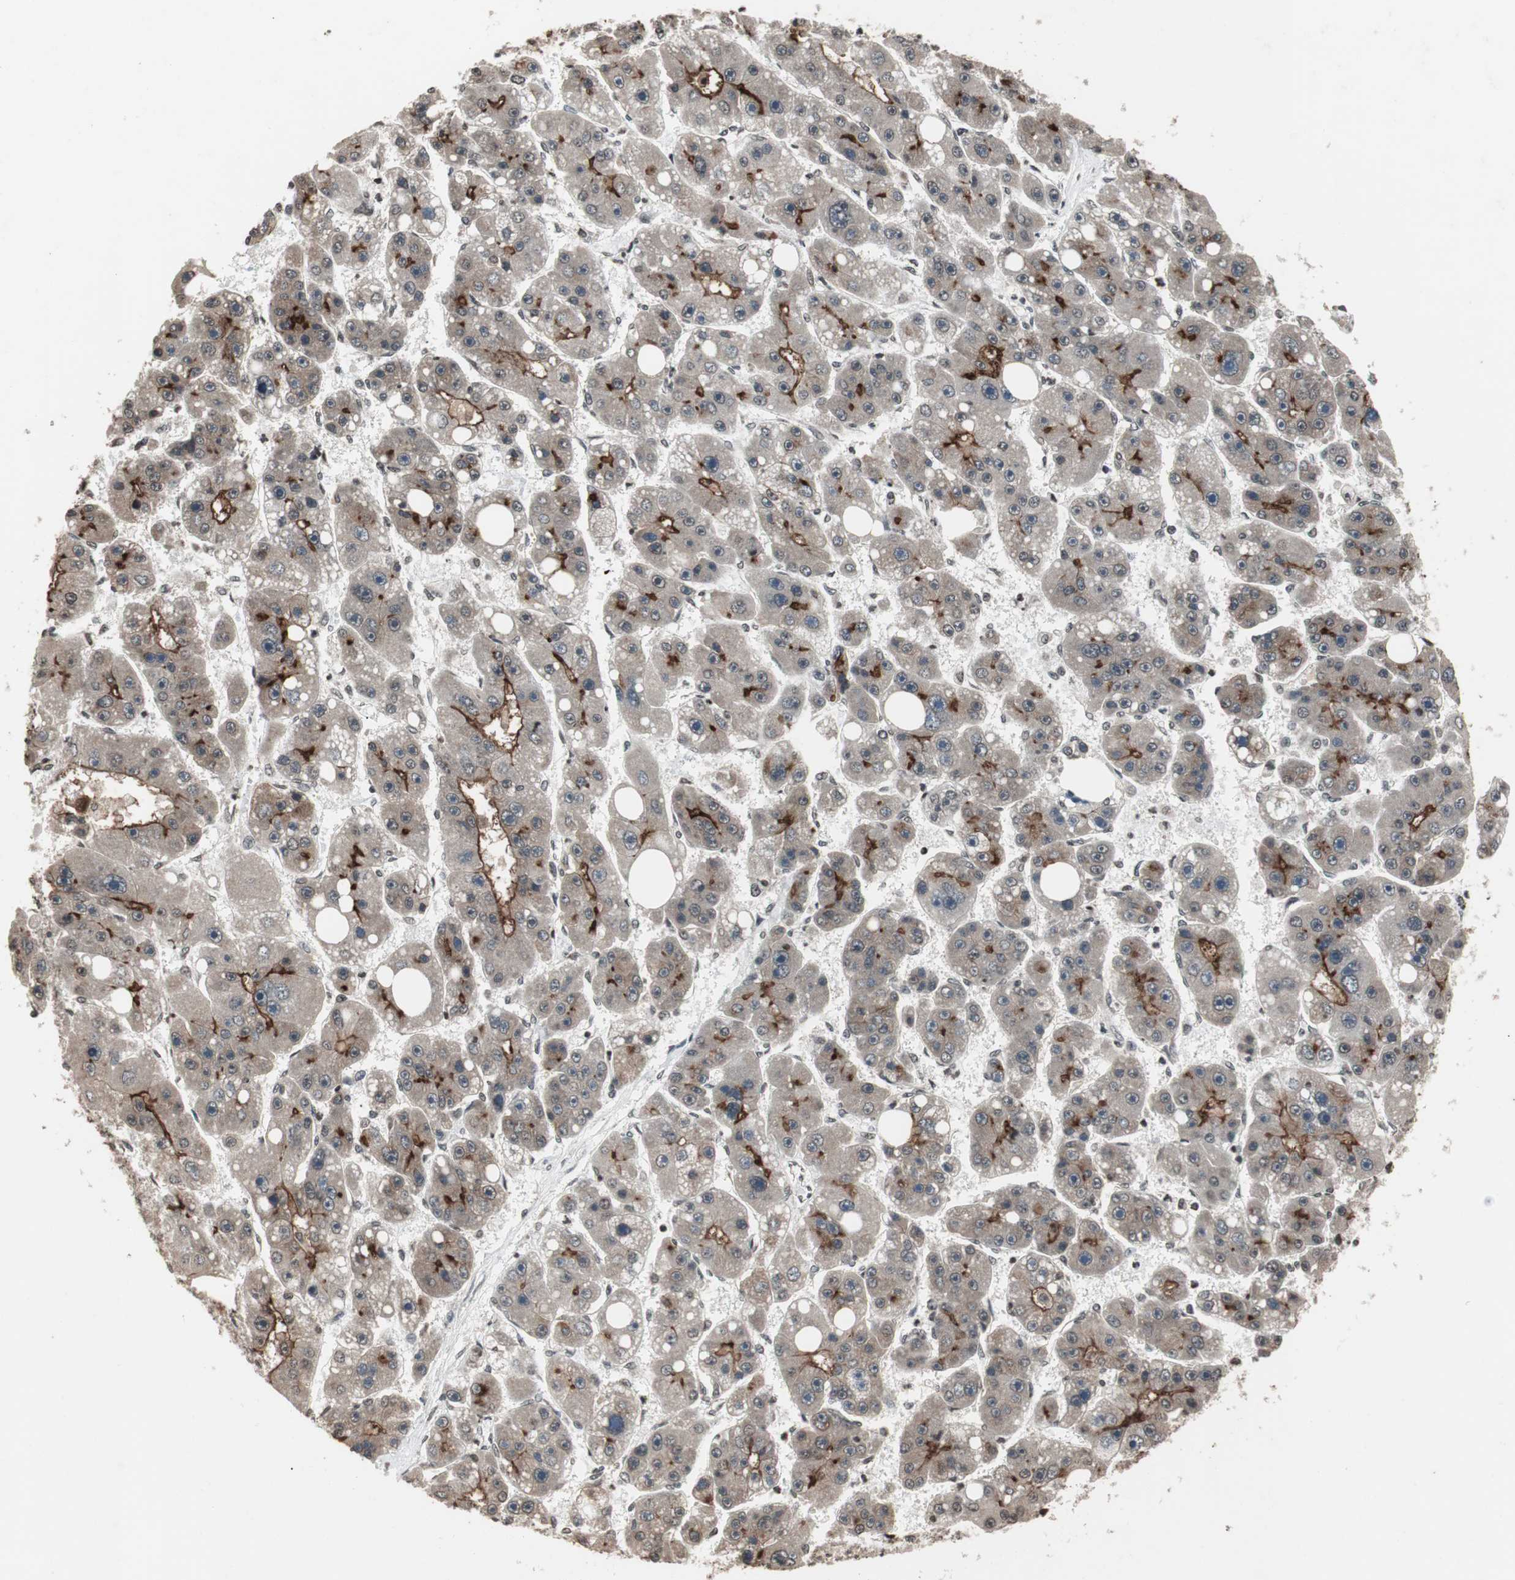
{"staining": {"intensity": "moderate", "quantity": "<25%", "location": "cytoplasmic/membranous"}, "tissue": "liver cancer", "cell_type": "Tumor cells", "image_type": "cancer", "snomed": [{"axis": "morphology", "description": "Carcinoma, Hepatocellular, NOS"}, {"axis": "topography", "description": "Liver"}], "caption": "Approximately <25% of tumor cells in human liver cancer display moderate cytoplasmic/membranous protein positivity as visualized by brown immunohistochemical staining.", "gene": "ZFC3H1", "patient": {"sex": "female", "age": 61}}